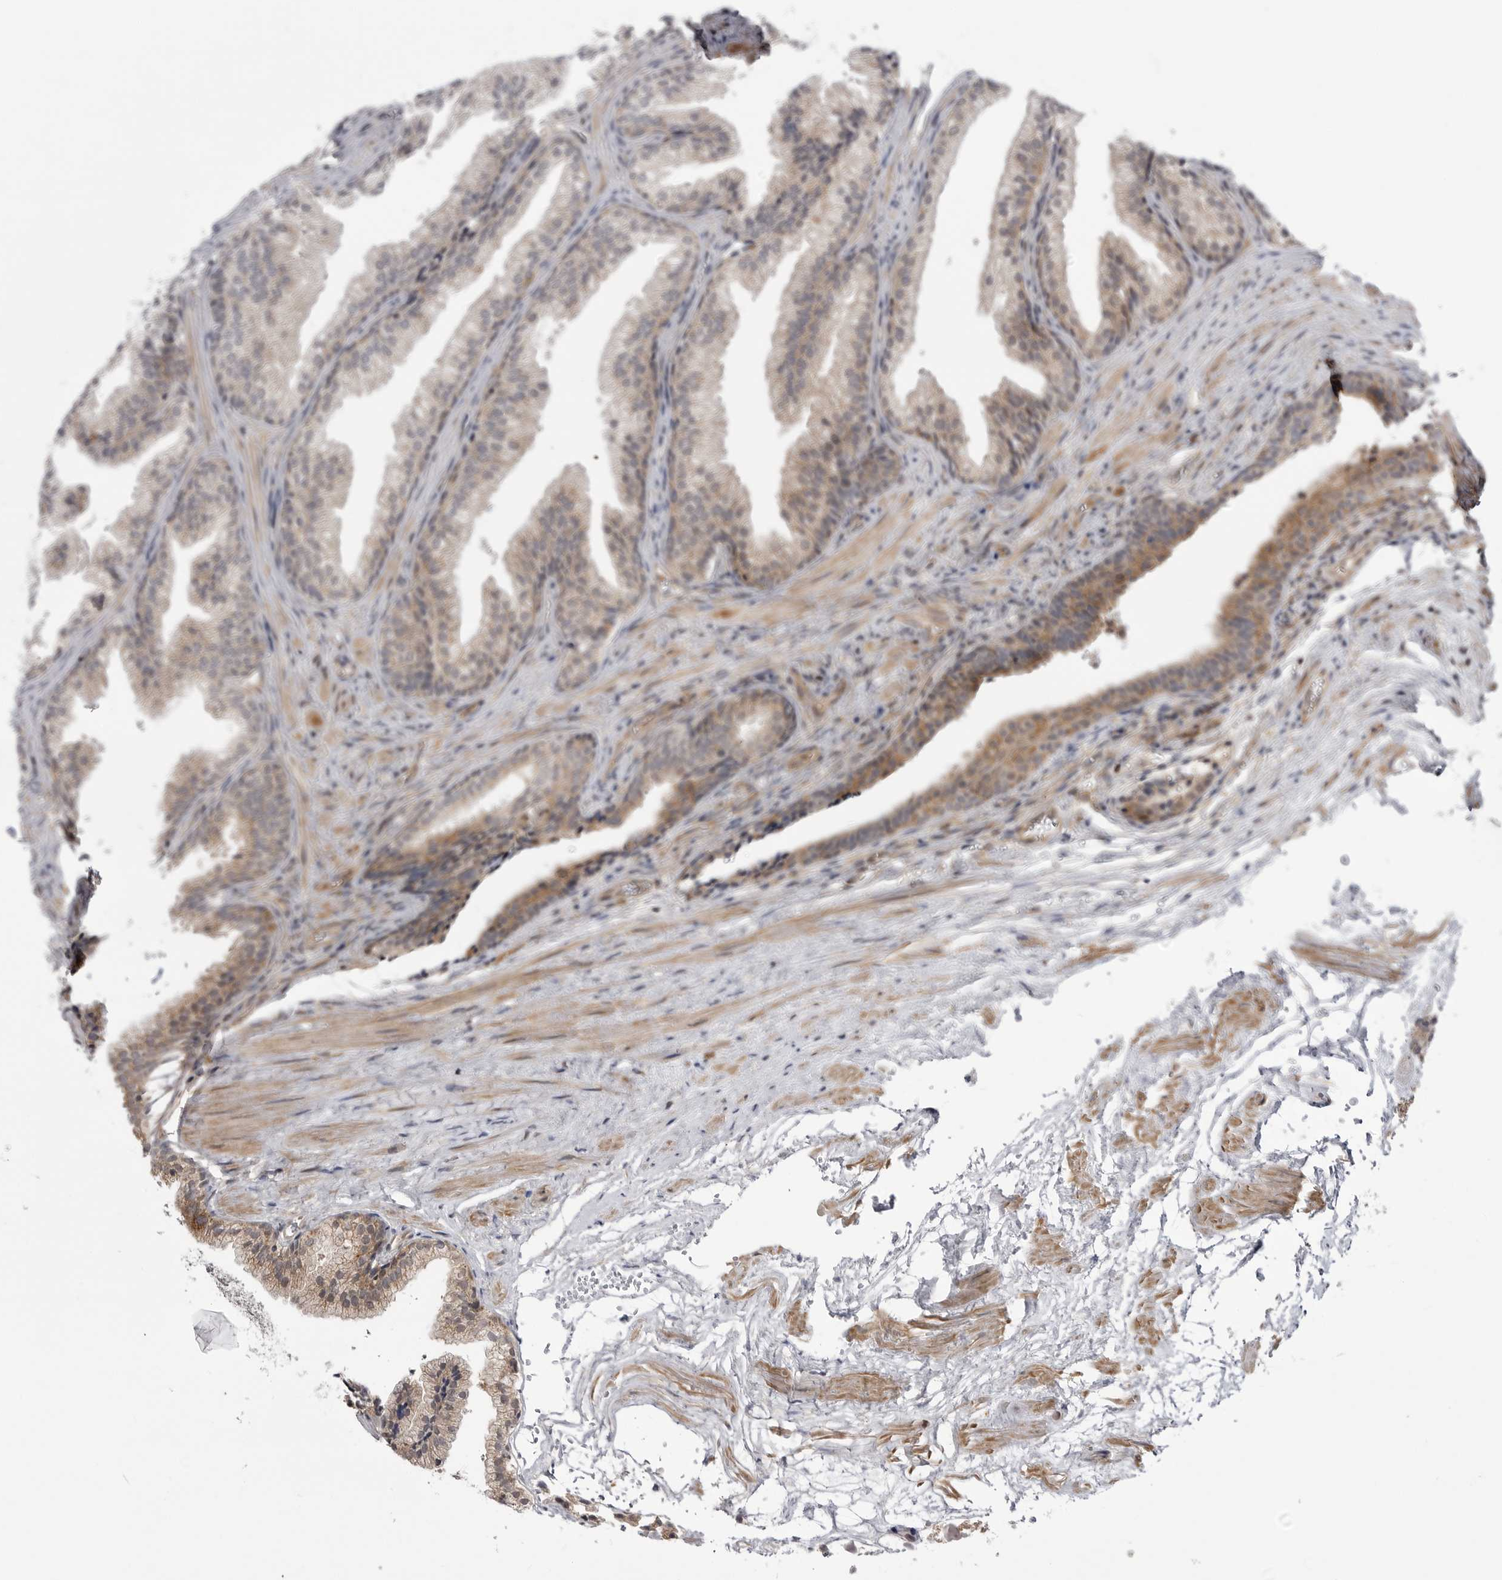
{"staining": {"intensity": "weak", "quantity": "25%-75%", "location": "cytoplasmic/membranous"}, "tissue": "prostate", "cell_type": "Glandular cells", "image_type": "normal", "snomed": [{"axis": "morphology", "description": "Normal tissue, NOS"}, {"axis": "topography", "description": "Prostate"}], "caption": "Prostate stained with IHC demonstrates weak cytoplasmic/membranous staining in about 25%-75% of glandular cells. (Brightfield microscopy of DAB IHC at high magnification).", "gene": "CCDC18", "patient": {"sex": "male", "age": 76}}